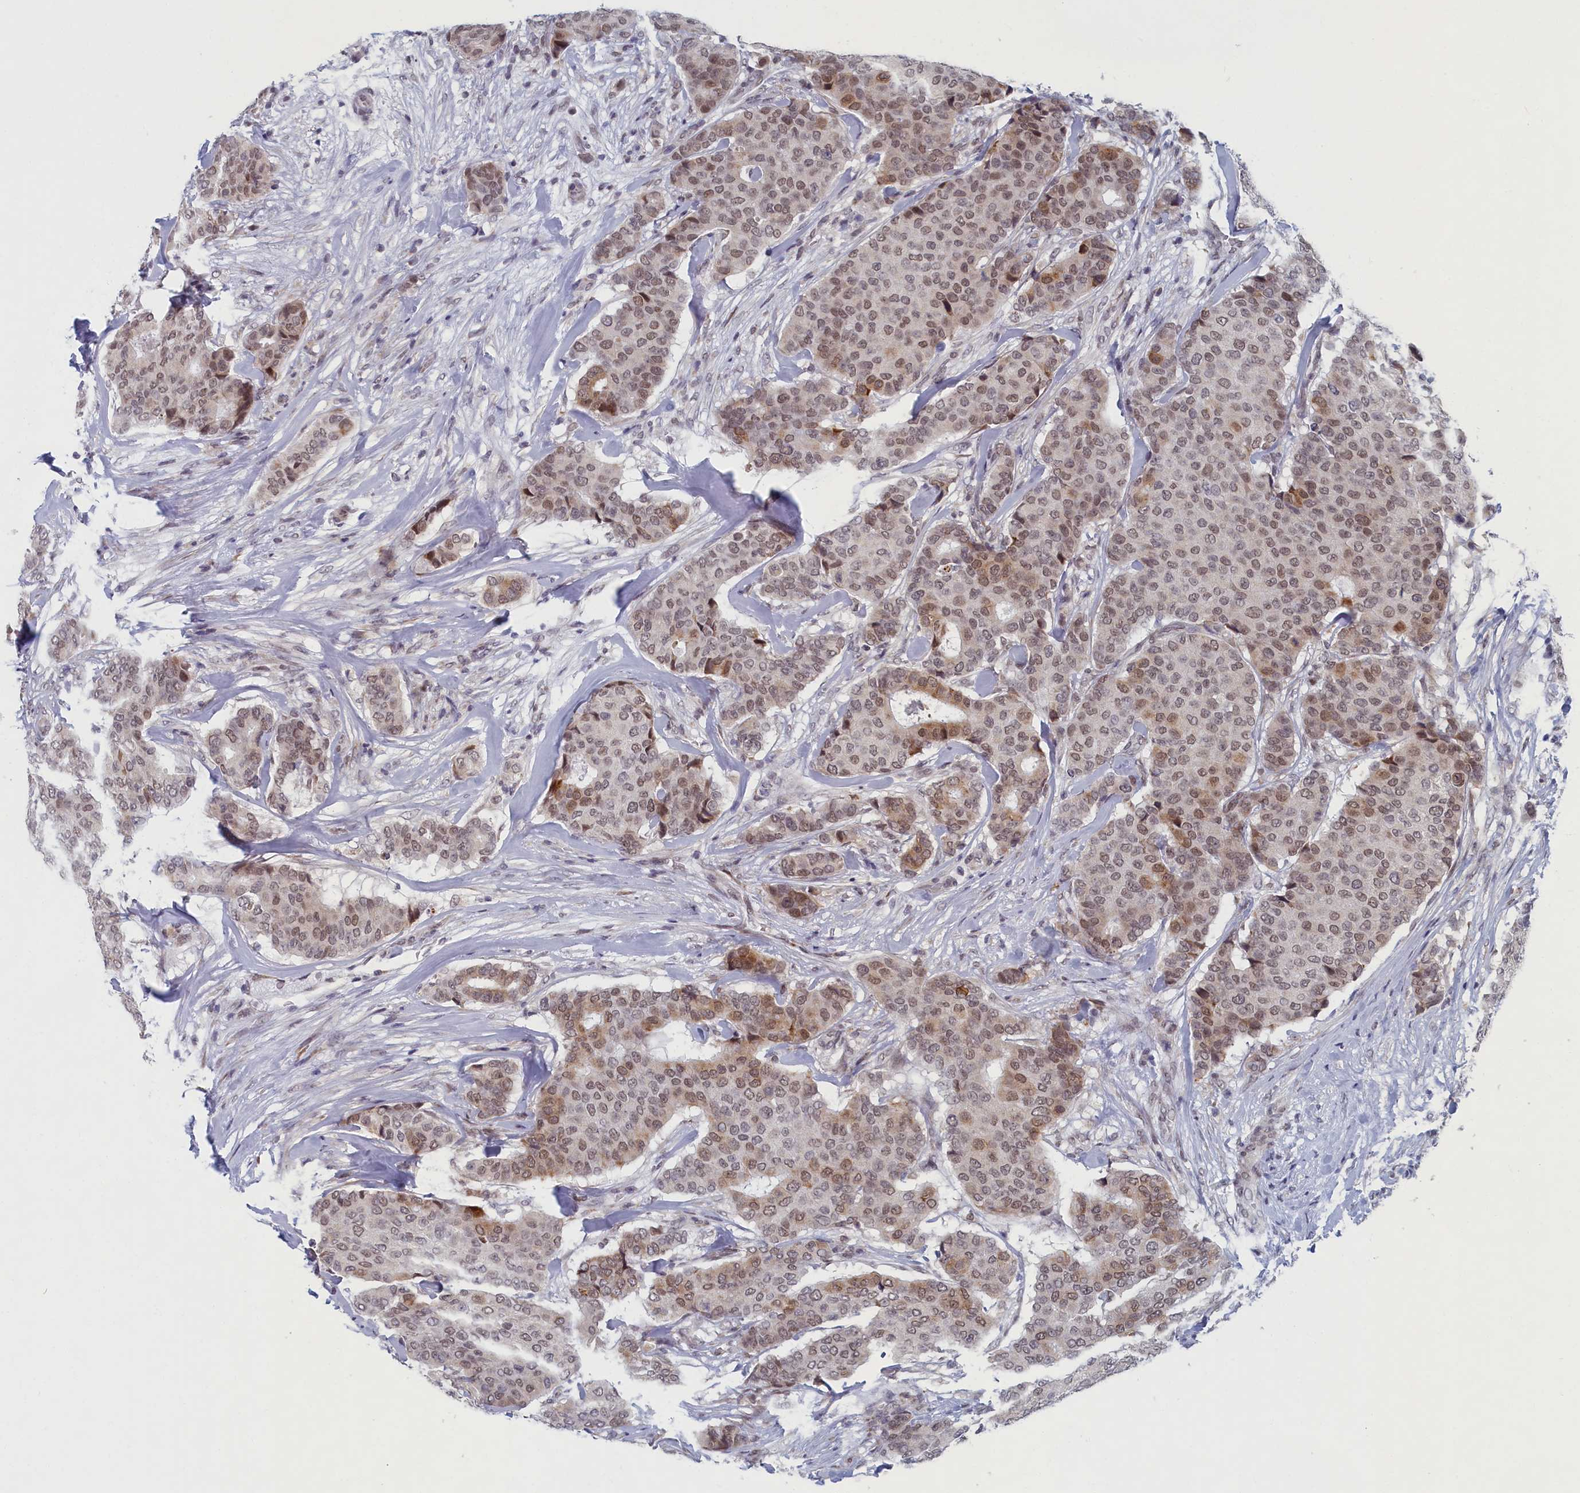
{"staining": {"intensity": "weak", "quantity": ">75%", "location": "nuclear"}, "tissue": "breast cancer", "cell_type": "Tumor cells", "image_type": "cancer", "snomed": [{"axis": "morphology", "description": "Duct carcinoma"}, {"axis": "topography", "description": "Breast"}], "caption": "Immunohistochemical staining of breast cancer demonstrates low levels of weak nuclear protein expression in approximately >75% of tumor cells. (IHC, brightfield microscopy, high magnification).", "gene": "DNAJC17", "patient": {"sex": "female", "age": 75}}